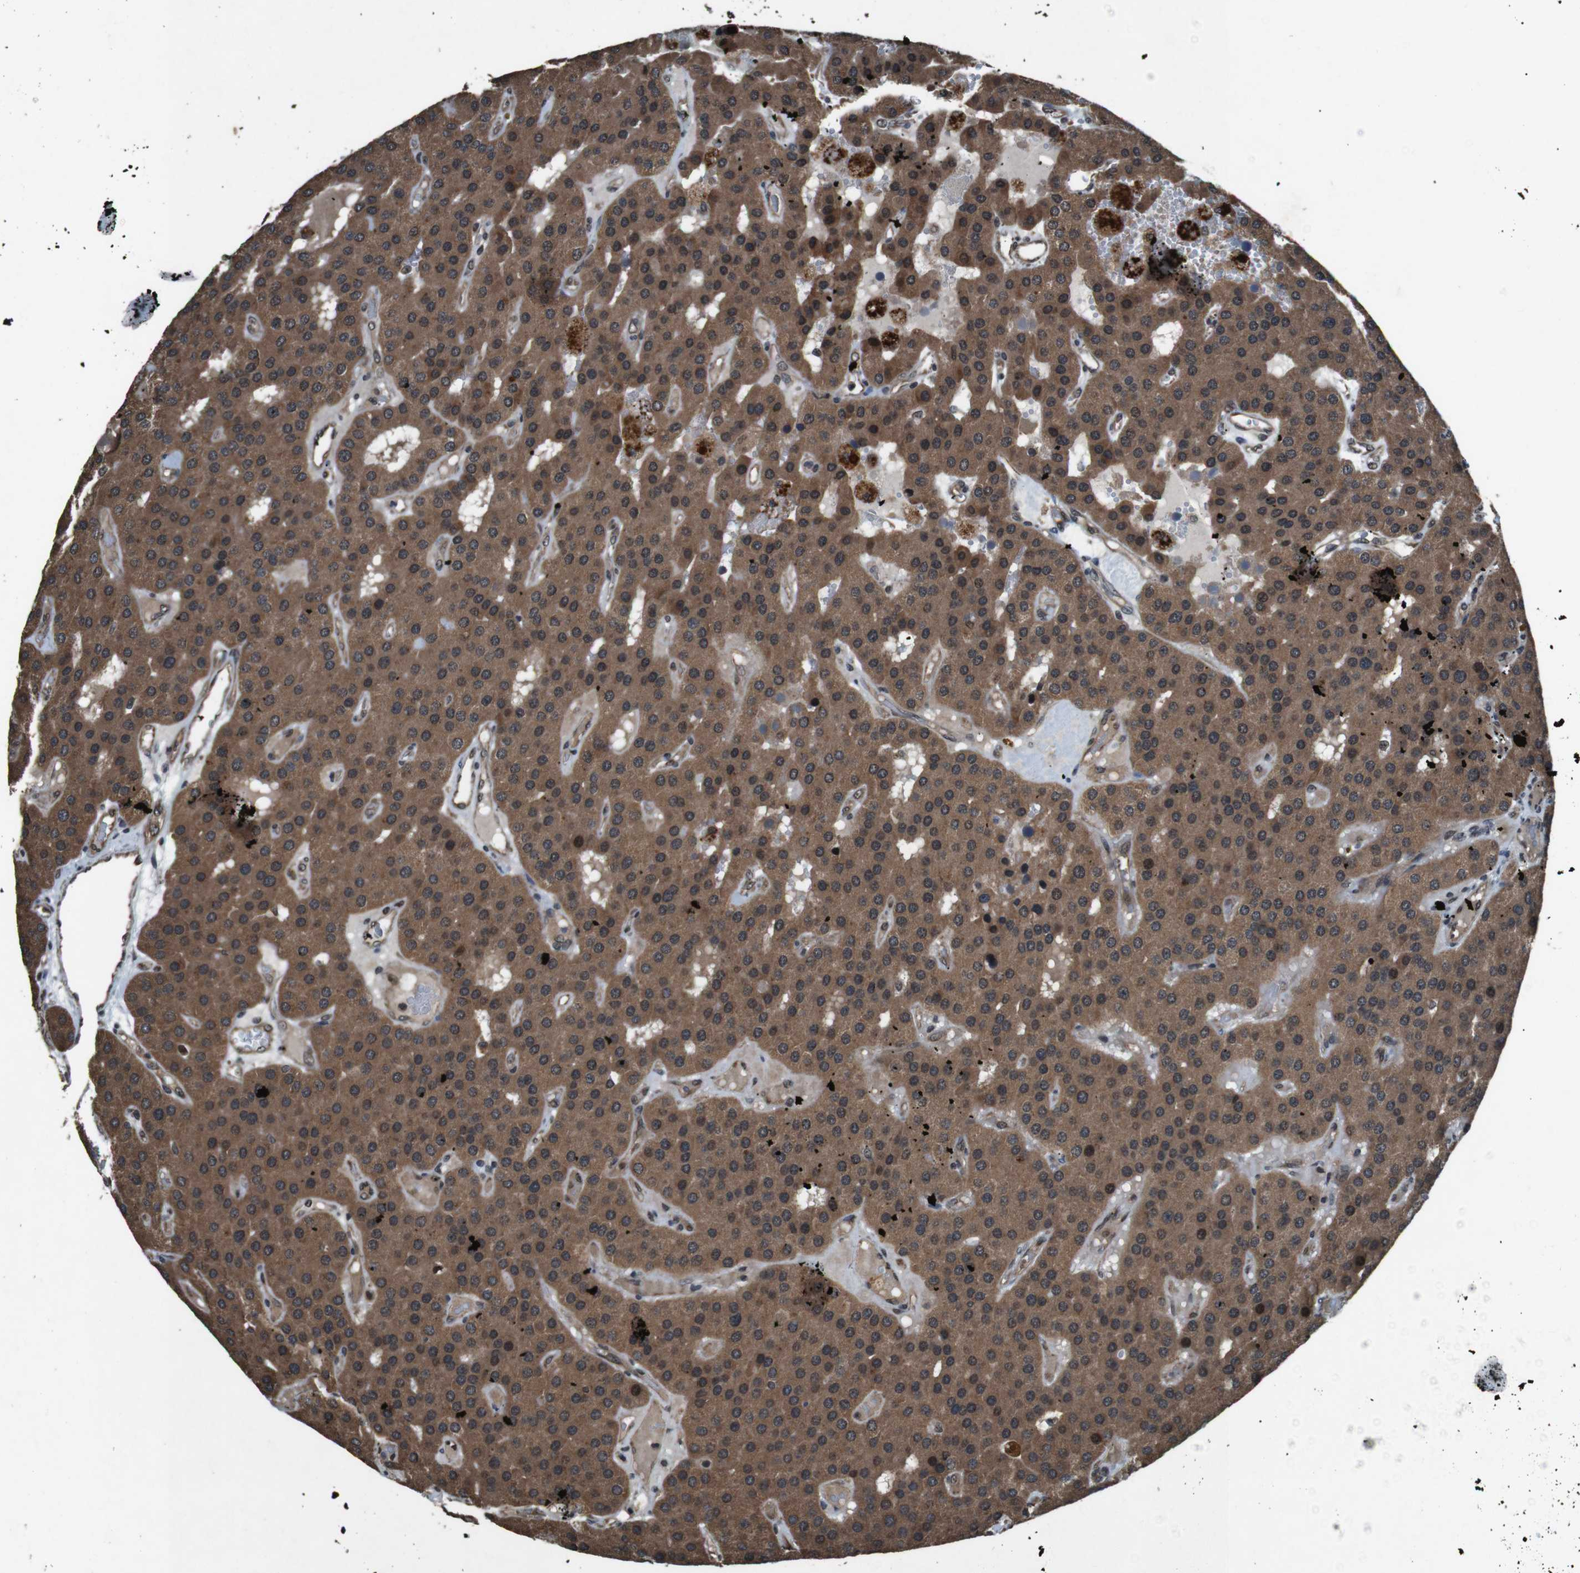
{"staining": {"intensity": "strong", "quantity": ">75%", "location": "cytoplasmic/membranous,nuclear"}, "tissue": "parathyroid gland", "cell_type": "Glandular cells", "image_type": "normal", "snomed": [{"axis": "morphology", "description": "Normal tissue, NOS"}, {"axis": "morphology", "description": "Adenoma, NOS"}, {"axis": "topography", "description": "Parathyroid gland"}], "caption": "Immunohistochemistry (IHC) (DAB (3,3'-diaminobenzidine)) staining of unremarkable human parathyroid gland displays strong cytoplasmic/membranous,nuclear protein staining in approximately >75% of glandular cells.", "gene": "SOCS1", "patient": {"sex": "female", "age": 86}}